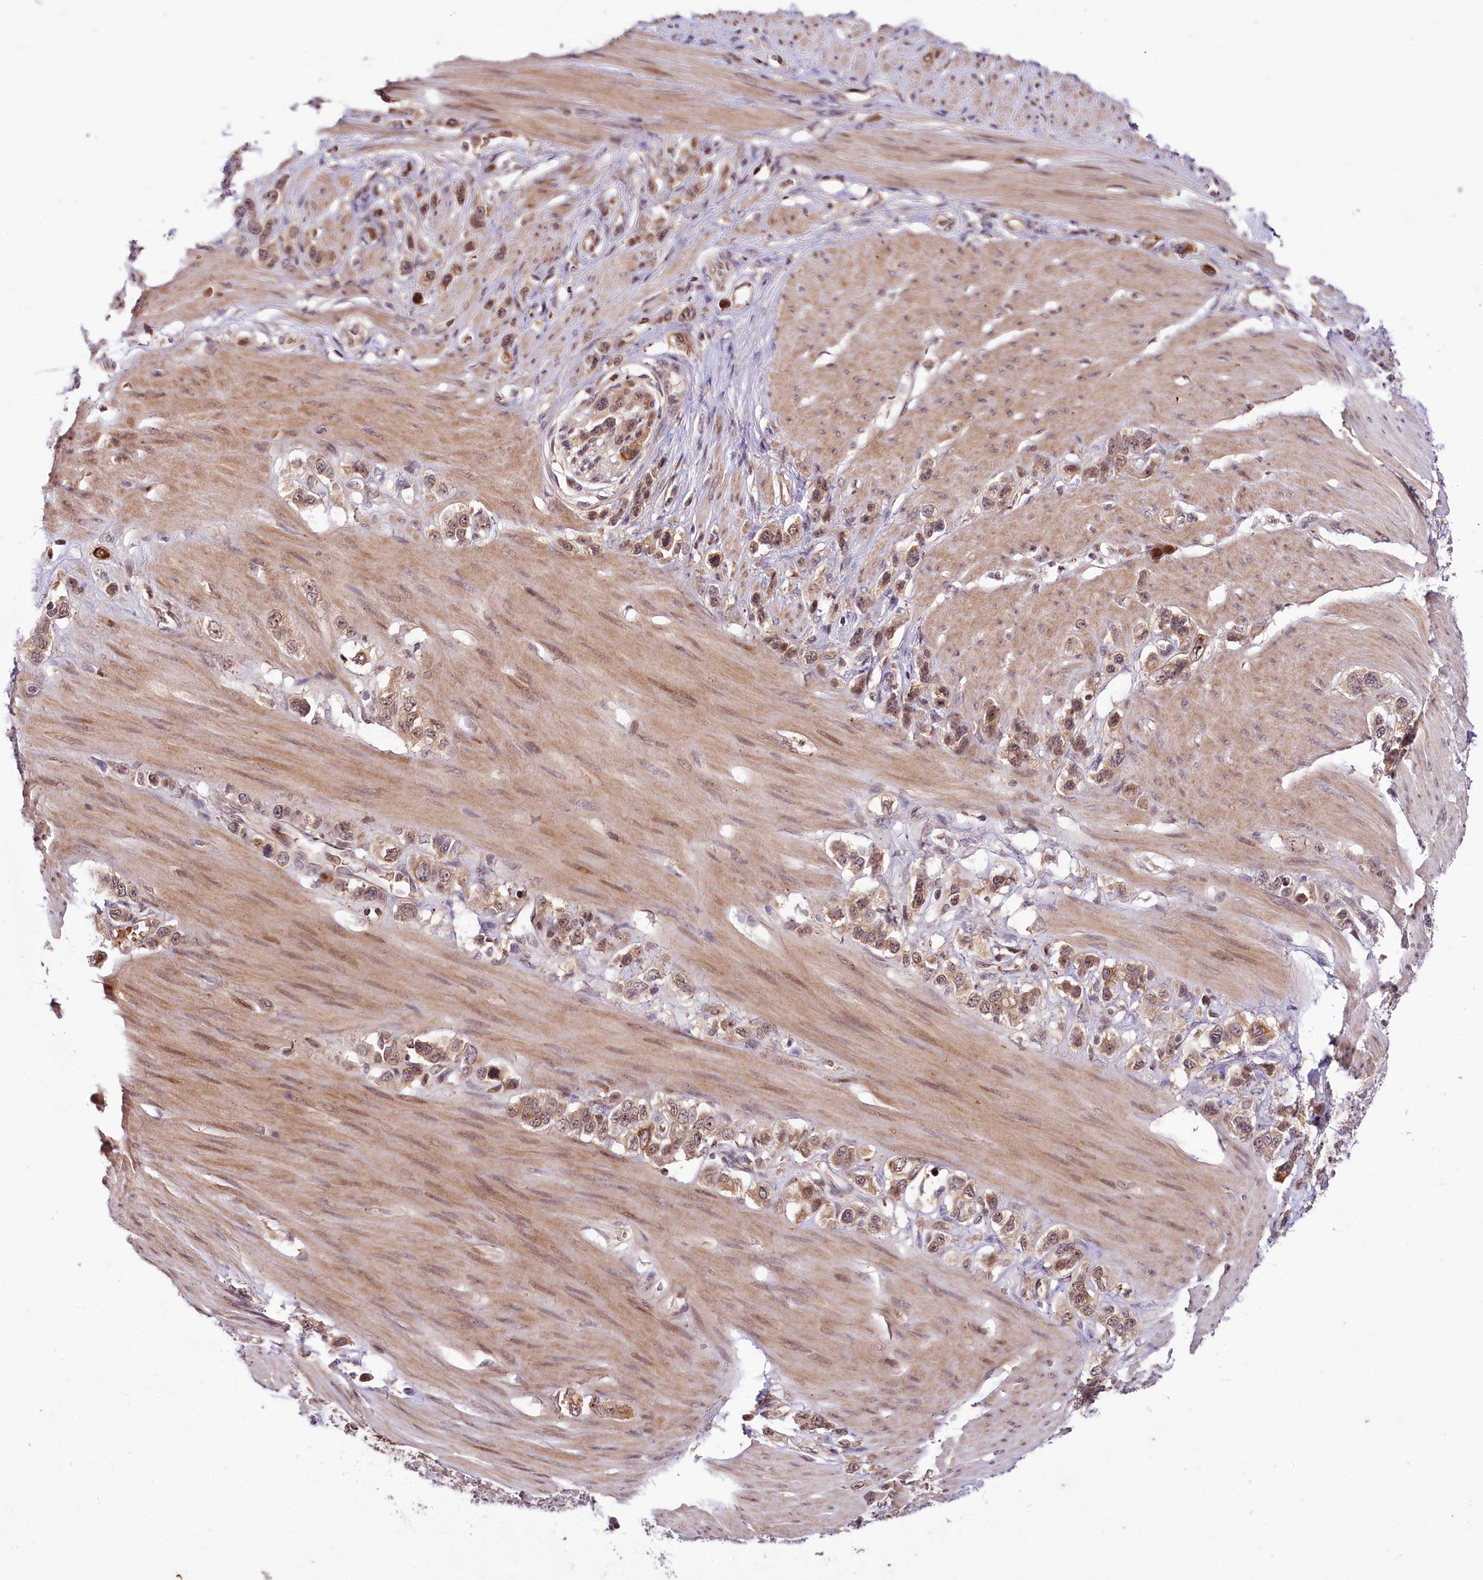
{"staining": {"intensity": "moderate", "quantity": ">75%", "location": "cytoplasmic/membranous"}, "tissue": "stomach cancer", "cell_type": "Tumor cells", "image_type": "cancer", "snomed": [{"axis": "morphology", "description": "Adenocarcinoma, NOS"}, {"axis": "morphology", "description": "Adenocarcinoma, High grade"}, {"axis": "topography", "description": "Stomach, upper"}, {"axis": "topography", "description": "Stomach, lower"}], "caption": "The image exhibits a brown stain indicating the presence of a protein in the cytoplasmic/membranous of tumor cells in adenocarcinoma (stomach). Using DAB (brown) and hematoxylin (blue) stains, captured at high magnification using brightfield microscopy.", "gene": "N4BP2L1", "patient": {"sex": "female", "age": 65}}